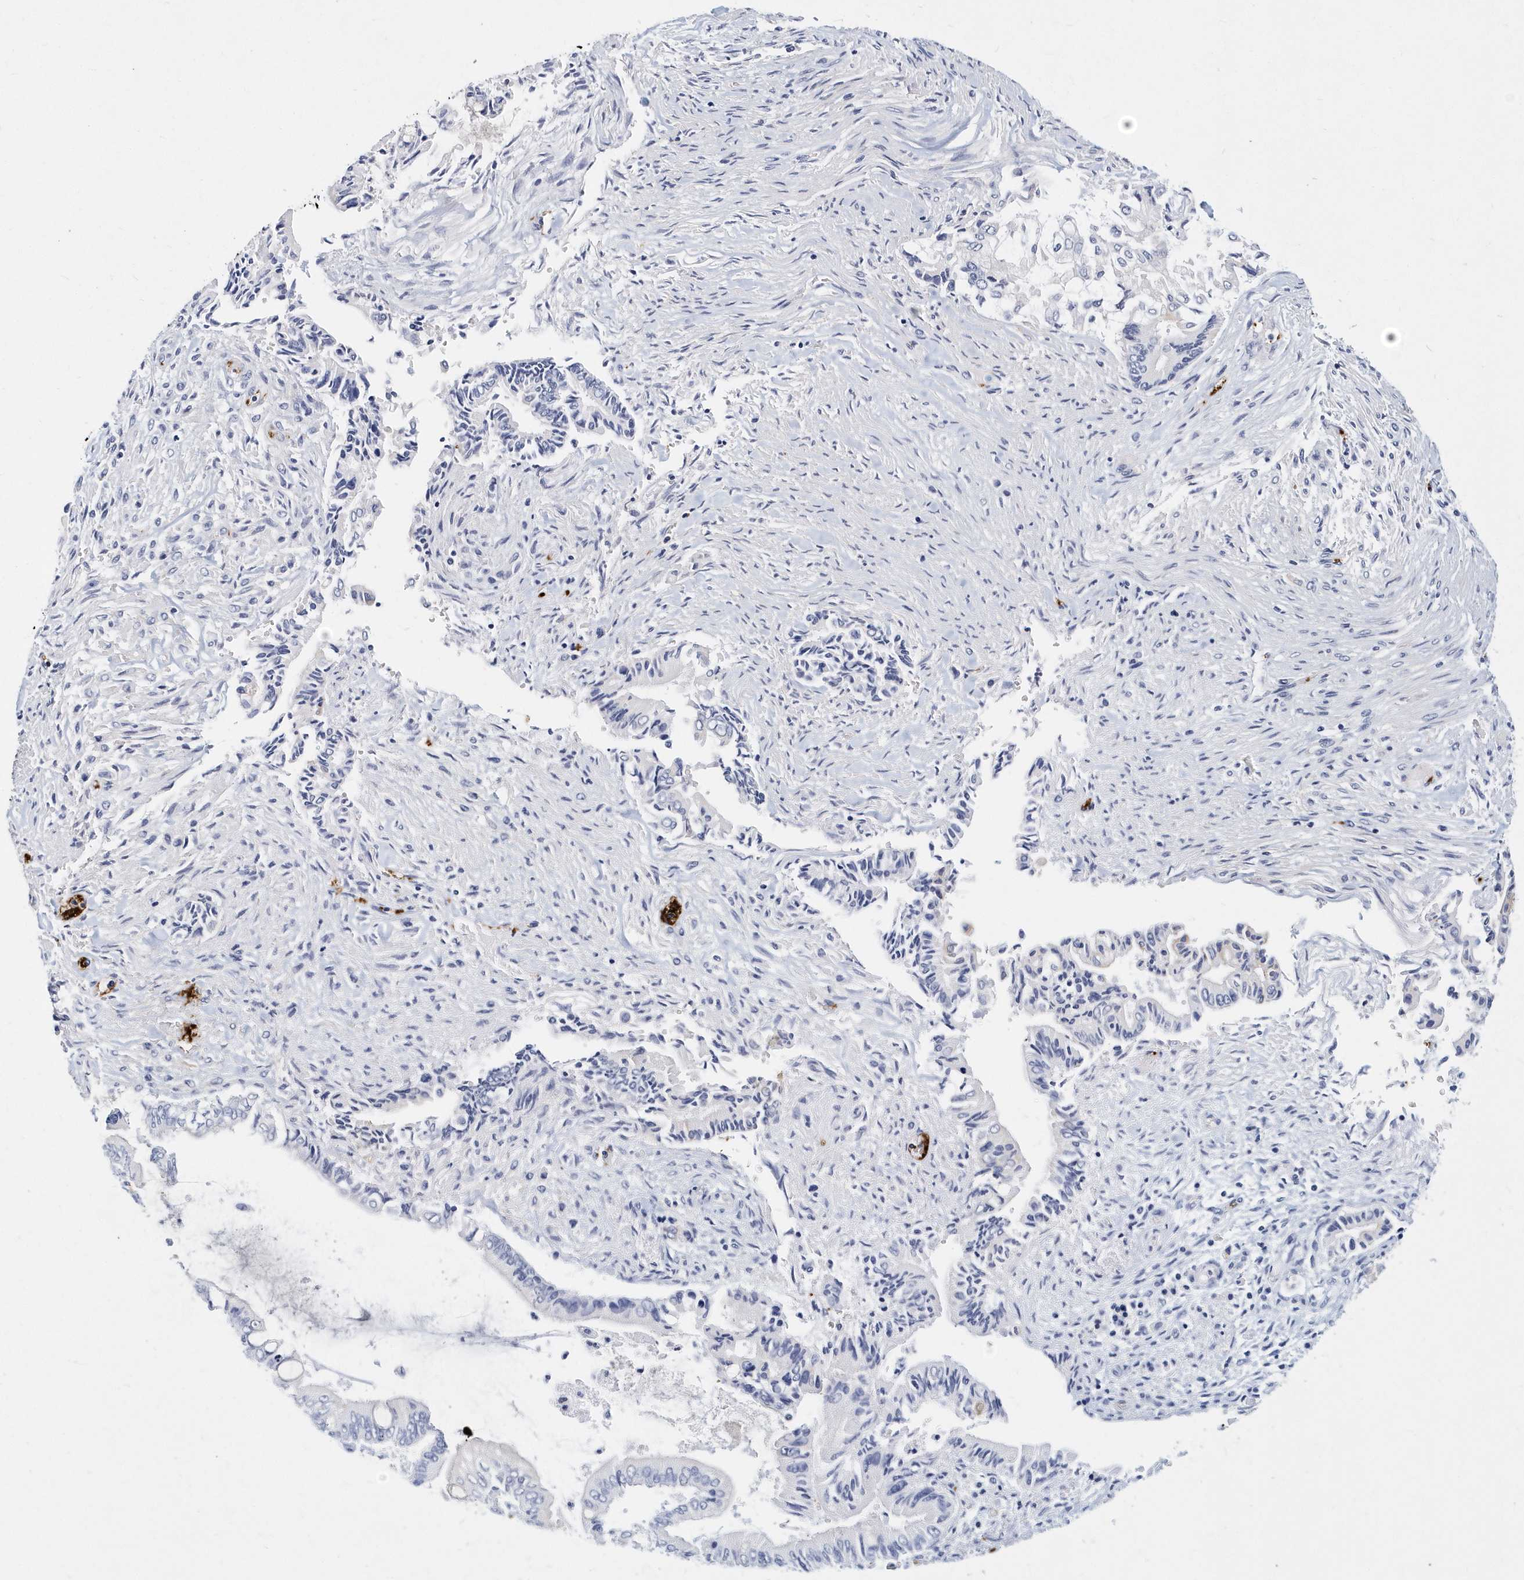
{"staining": {"intensity": "negative", "quantity": "none", "location": "none"}, "tissue": "pancreatic cancer", "cell_type": "Tumor cells", "image_type": "cancer", "snomed": [{"axis": "morphology", "description": "Adenocarcinoma, NOS"}, {"axis": "topography", "description": "Pancreas"}], "caption": "Tumor cells show no significant protein staining in pancreatic adenocarcinoma. (DAB (3,3'-diaminobenzidine) immunohistochemistry (IHC) with hematoxylin counter stain).", "gene": "ITGA2B", "patient": {"sex": "male", "age": 68}}